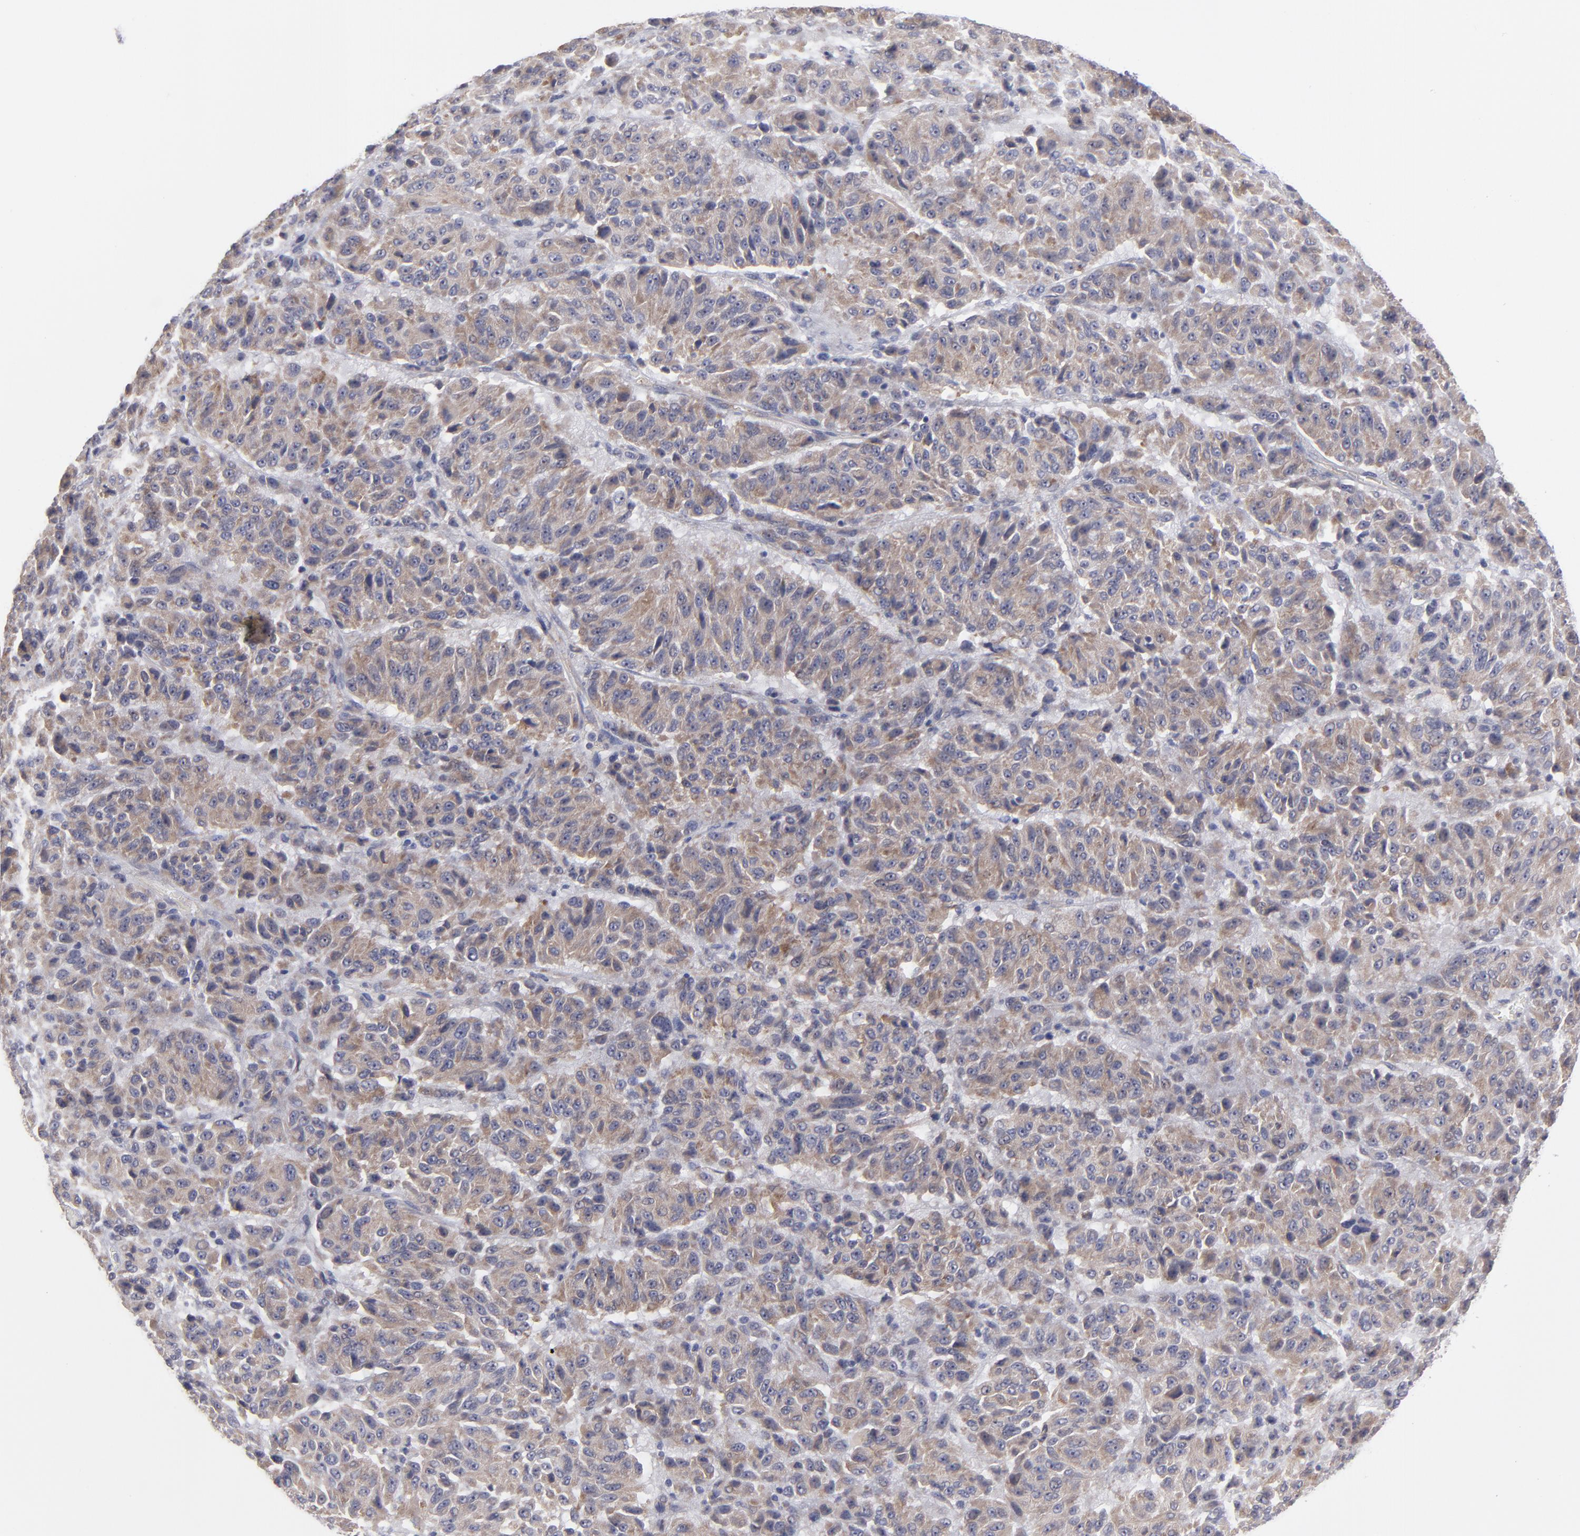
{"staining": {"intensity": "moderate", "quantity": ">75%", "location": "cytoplasmic/membranous"}, "tissue": "melanoma", "cell_type": "Tumor cells", "image_type": "cancer", "snomed": [{"axis": "morphology", "description": "Malignant melanoma, Metastatic site"}, {"axis": "topography", "description": "Lung"}], "caption": "Immunohistochemistry of malignant melanoma (metastatic site) reveals medium levels of moderate cytoplasmic/membranous positivity in approximately >75% of tumor cells.", "gene": "SLMAP", "patient": {"sex": "male", "age": 64}}